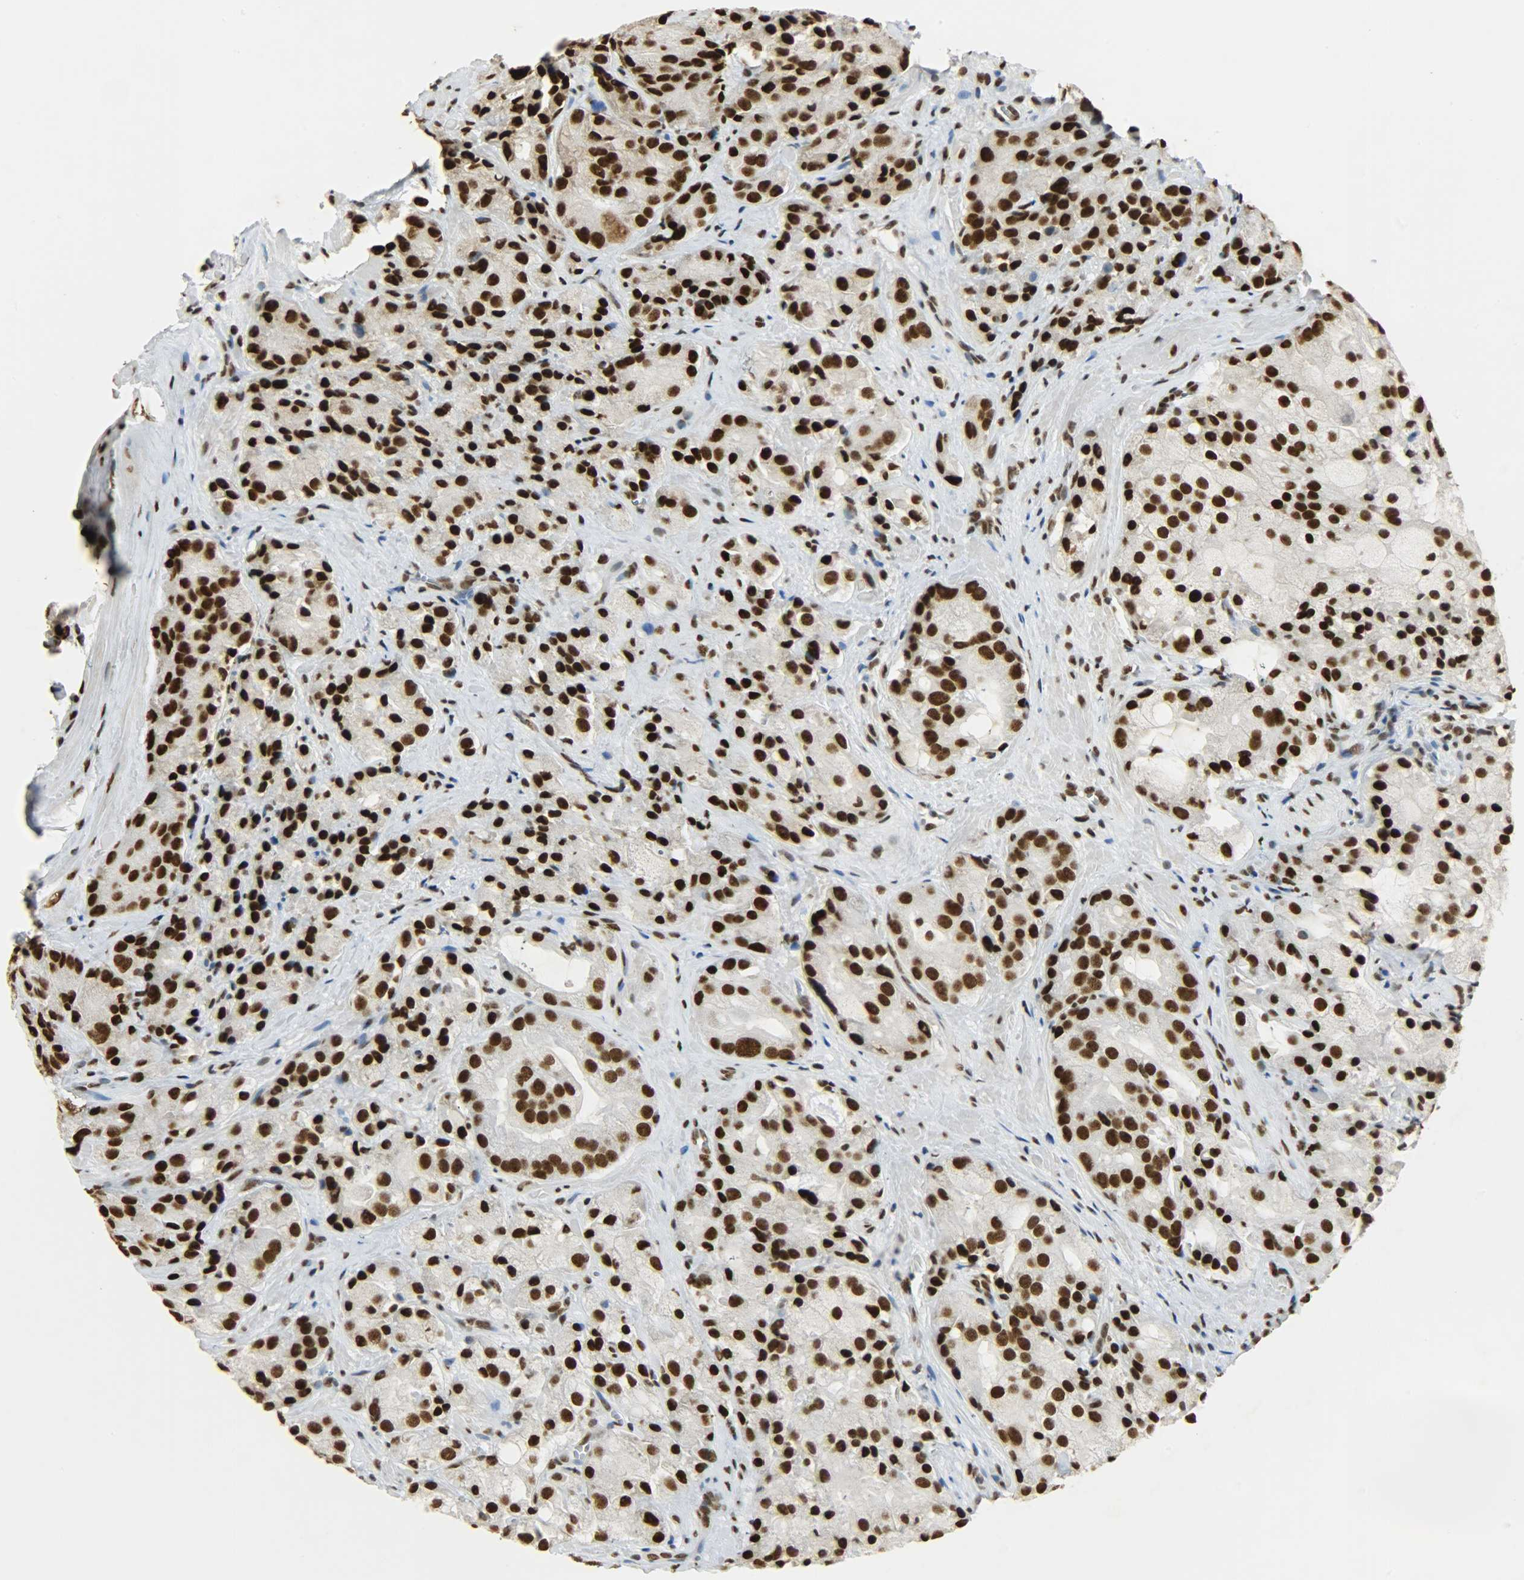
{"staining": {"intensity": "strong", "quantity": ">75%", "location": "nuclear"}, "tissue": "prostate cancer", "cell_type": "Tumor cells", "image_type": "cancer", "snomed": [{"axis": "morphology", "description": "Adenocarcinoma, High grade"}, {"axis": "topography", "description": "Prostate"}], "caption": "The image displays a brown stain indicating the presence of a protein in the nuclear of tumor cells in prostate adenocarcinoma (high-grade). The protein of interest is stained brown, and the nuclei are stained in blue (DAB (3,3'-diaminobenzidine) IHC with brightfield microscopy, high magnification).", "gene": "KHDRBS1", "patient": {"sex": "male", "age": 70}}